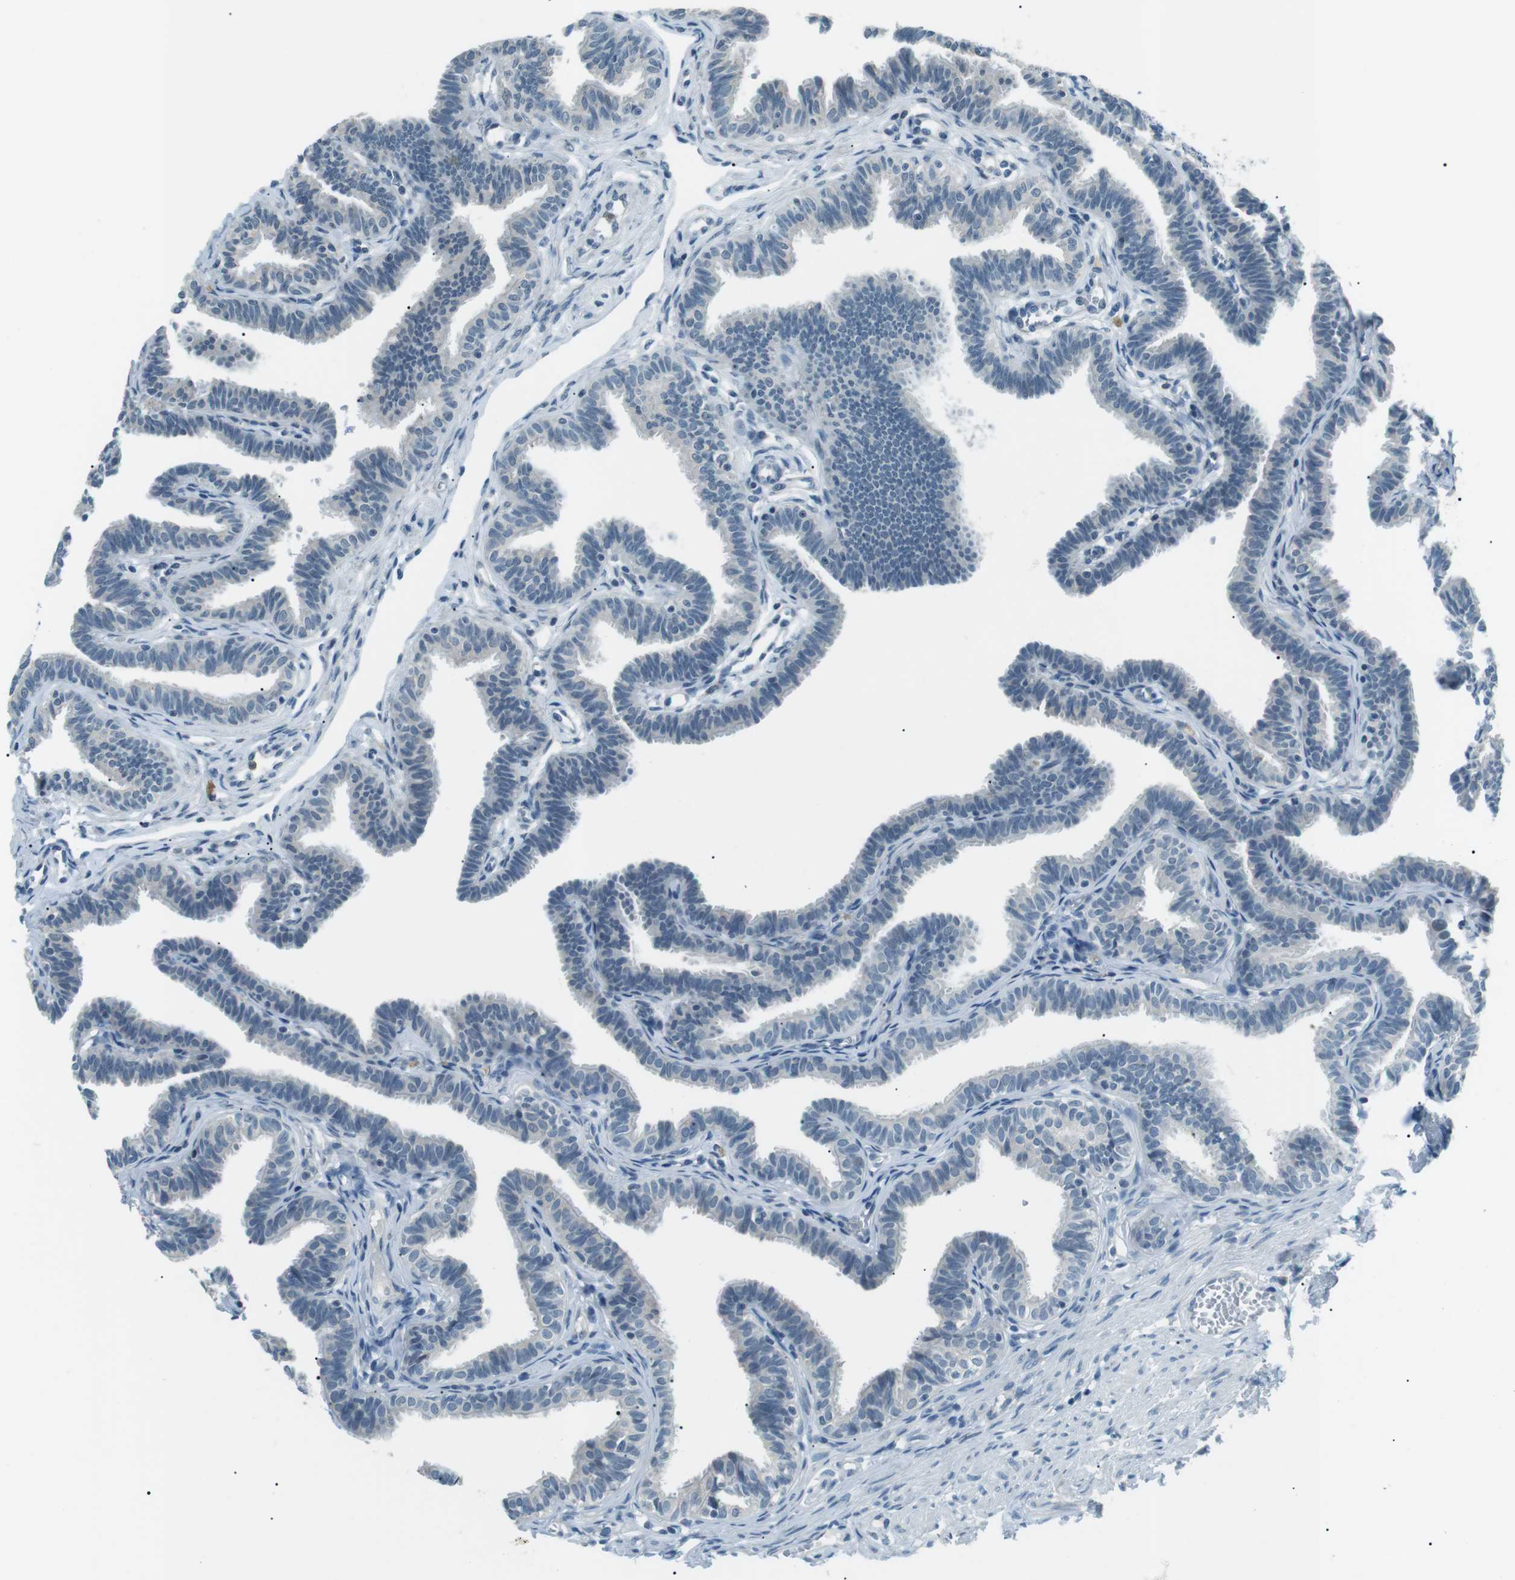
{"staining": {"intensity": "negative", "quantity": "none", "location": "none"}, "tissue": "fallopian tube", "cell_type": "Glandular cells", "image_type": "normal", "snomed": [{"axis": "morphology", "description": "Normal tissue, NOS"}, {"axis": "topography", "description": "Fallopian tube"}, {"axis": "topography", "description": "Ovary"}], "caption": "IHC photomicrograph of benign fallopian tube: human fallopian tube stained with DAB exhibits no significant protein expression in glandular cells. The staining was performed using DAB to visualize the protein expression in brown, while the nuclei were stained in blue with hematoxylin (Magnification: 20x).", "gene": "ENSG00000289724", "patient": {"sex": "female", "age": 23}}